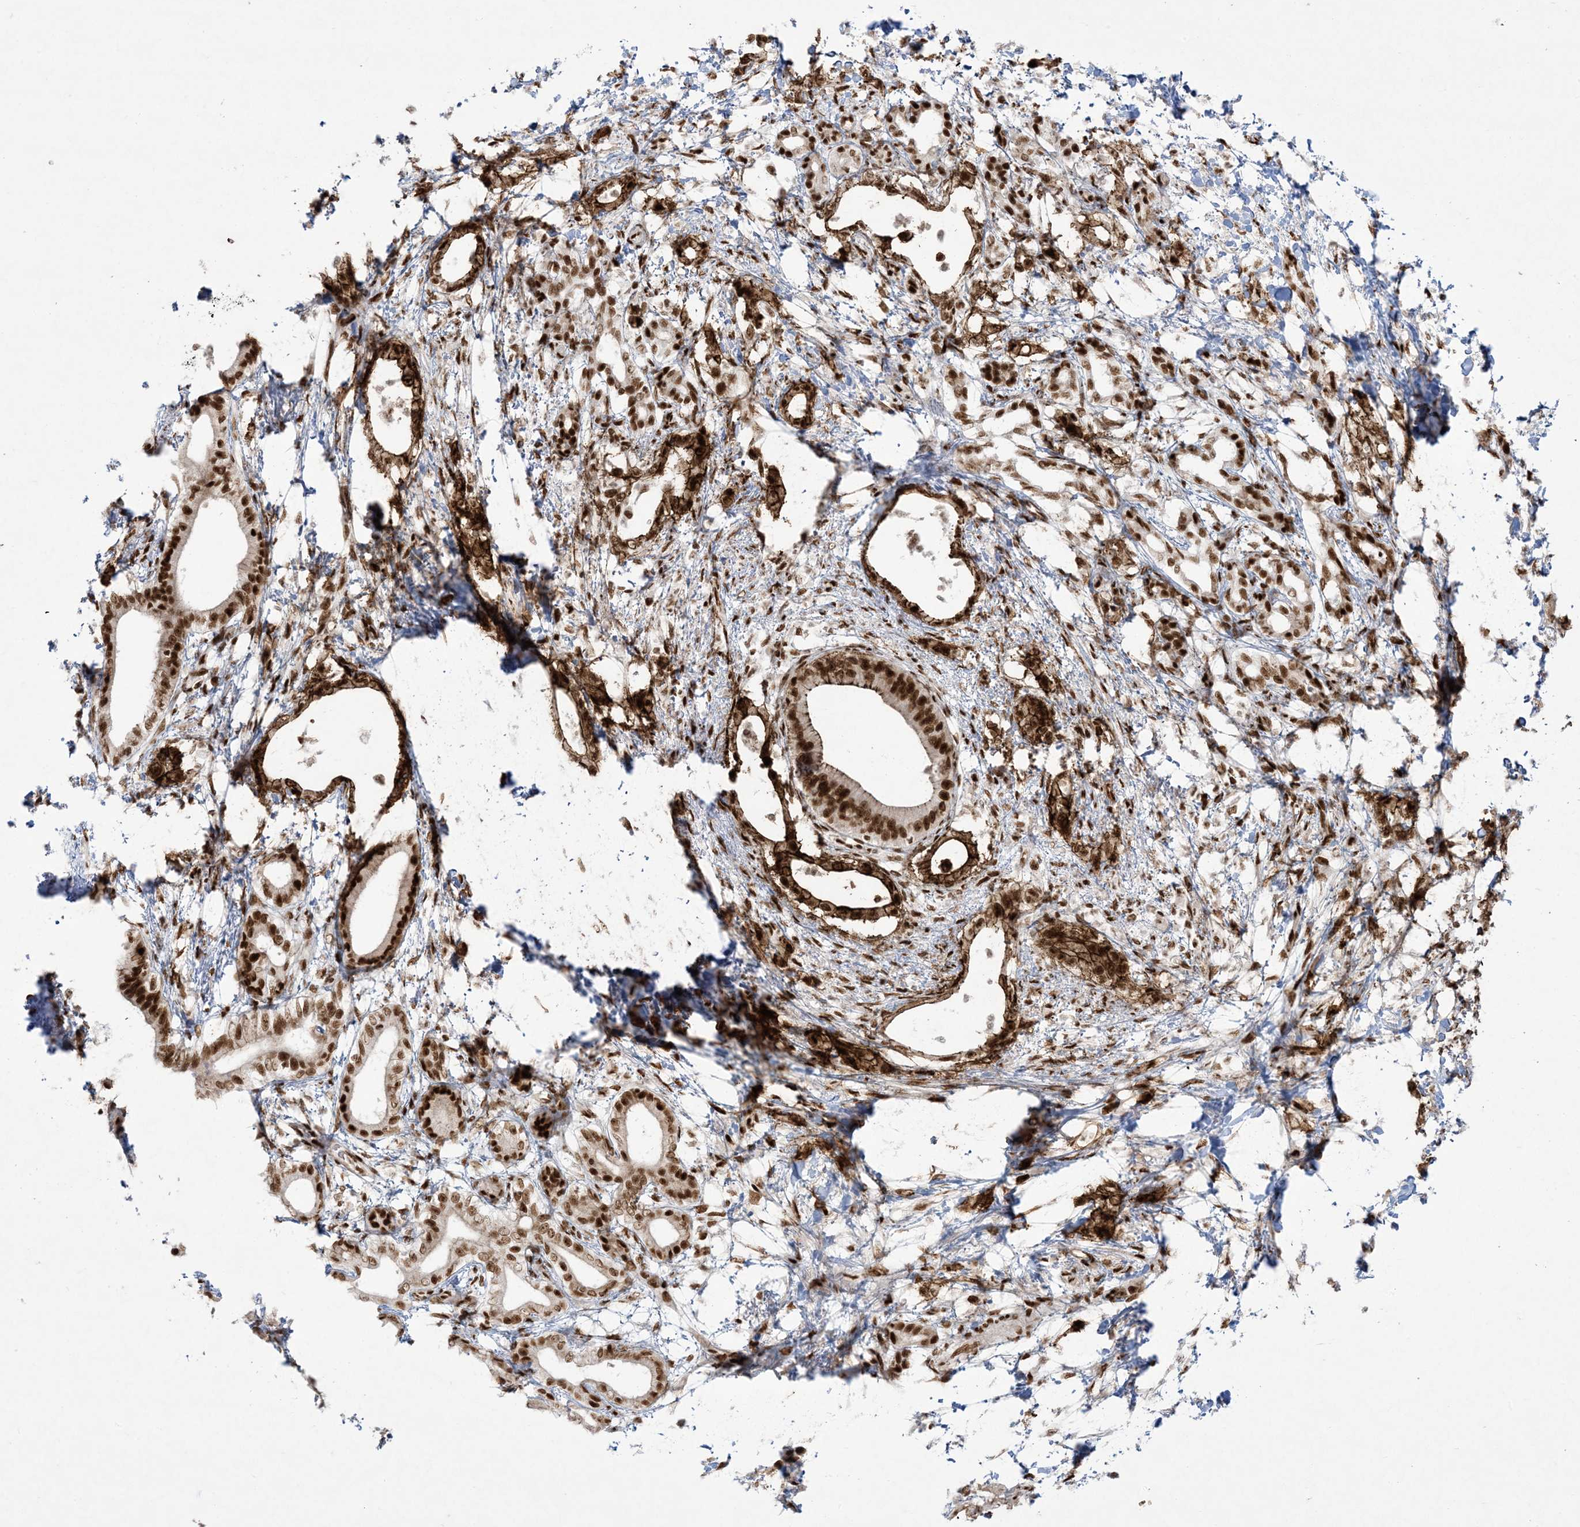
{"staining": {"intensity": "strong", "quantity": ">75%", "location": "cytoplasmic/membranous,nuclear"}, "tissue": "pancreatic cancer", "cell_type": "Tumor cells", "image_type": "cancer", "snomed": [{"axis": "morphology", "description": "Adenocarcinoma, NOS"}, {"axis": "topography", "description": "Pancreas"}], "caption": "Pancreatic cancer stained with DAB (3,3'-diaminobenzidine) immunohistochemistry (IHC) displays high levels of strong cytoplasmic/membranous and nuclear positivity in about >75% of tumor cells. The staining is performed using DAB (3,3'-diaminobenzidine) brown chromogen to label protein expression. The nuclei are counter-stained blue using hematoxylin.", "gene": "RBM10", "patient": {"sex": "female", "age": 55}}